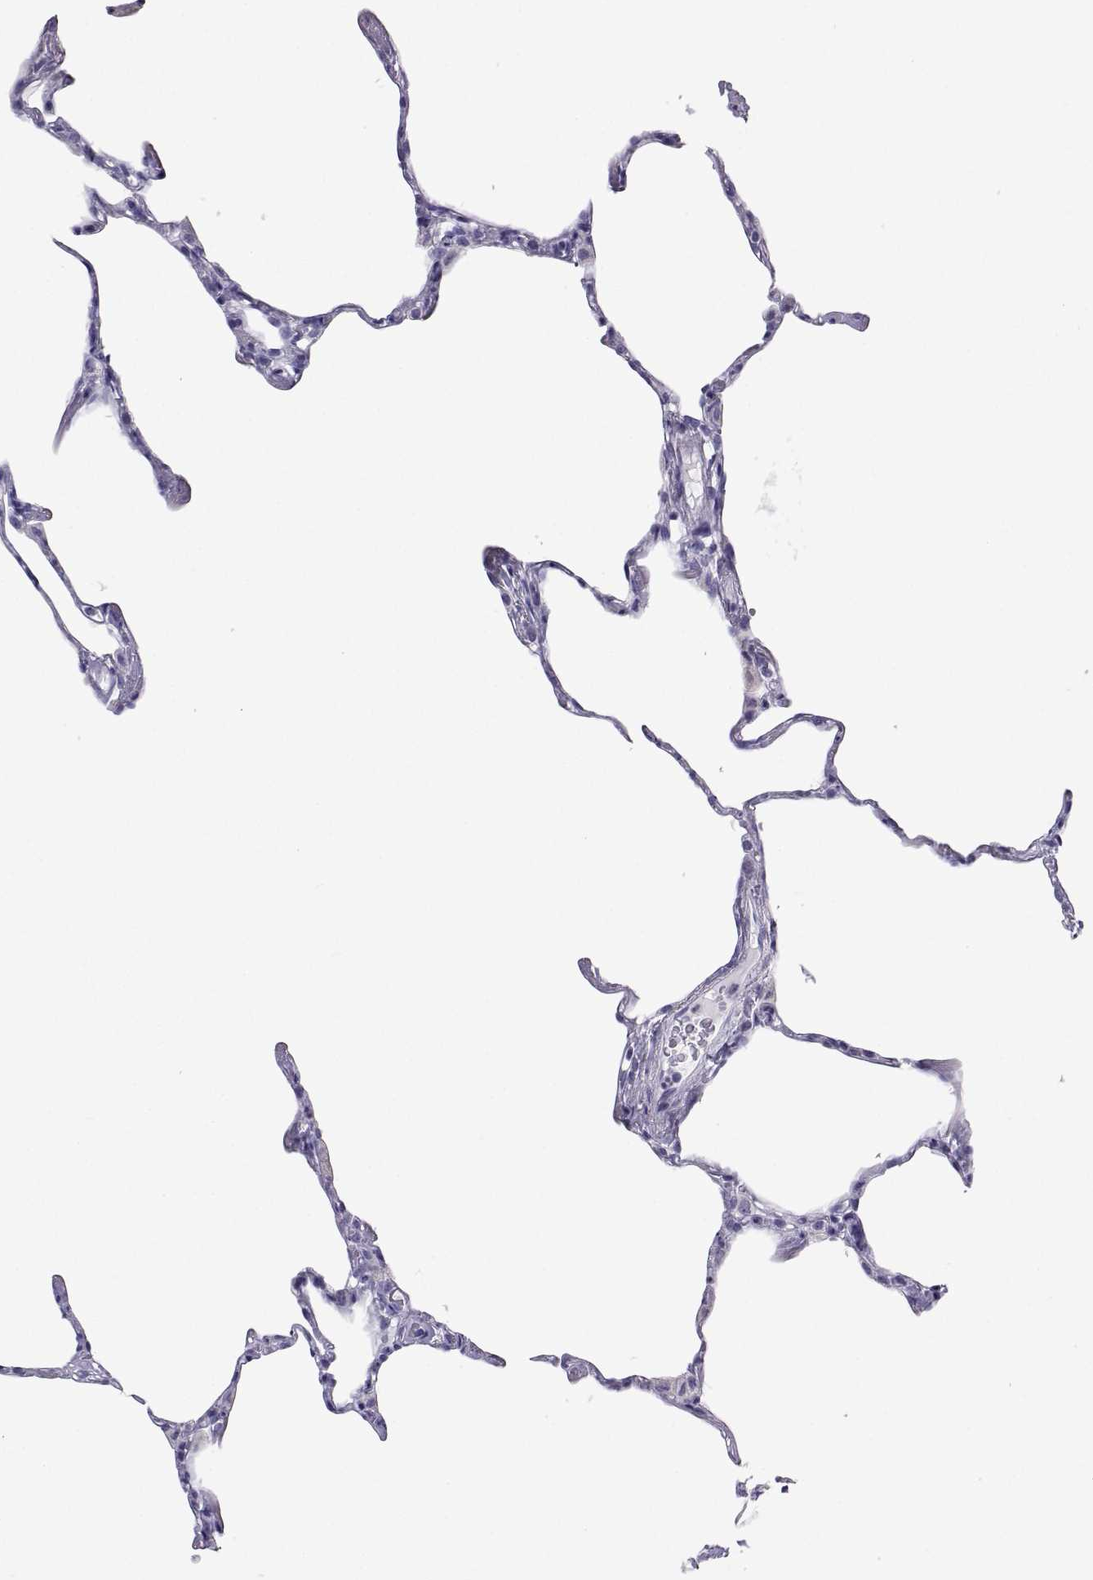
{"staining": {"intensity": "negative", "quantity": "none", "location": "none"}, "tissue": "lung", "cell_type": "Alveolar cells", "image_type": "normal", "snomed": [{"axis": "morphology", "description": "Normal tissue, NOS"}, {"axis": "topography", "description": "Lung"}], "caption": "Immunohistochemistry (IHC) micrograph of normal human lung stained for a protein (brown), which exhibits no staining in alveolar cells. The staining is performed using DAB brown chromogen with nuclei counter-stained in using hematoxylin.", "gene": "PLIN4", "patient": {"sex": "male", "age": 65}}